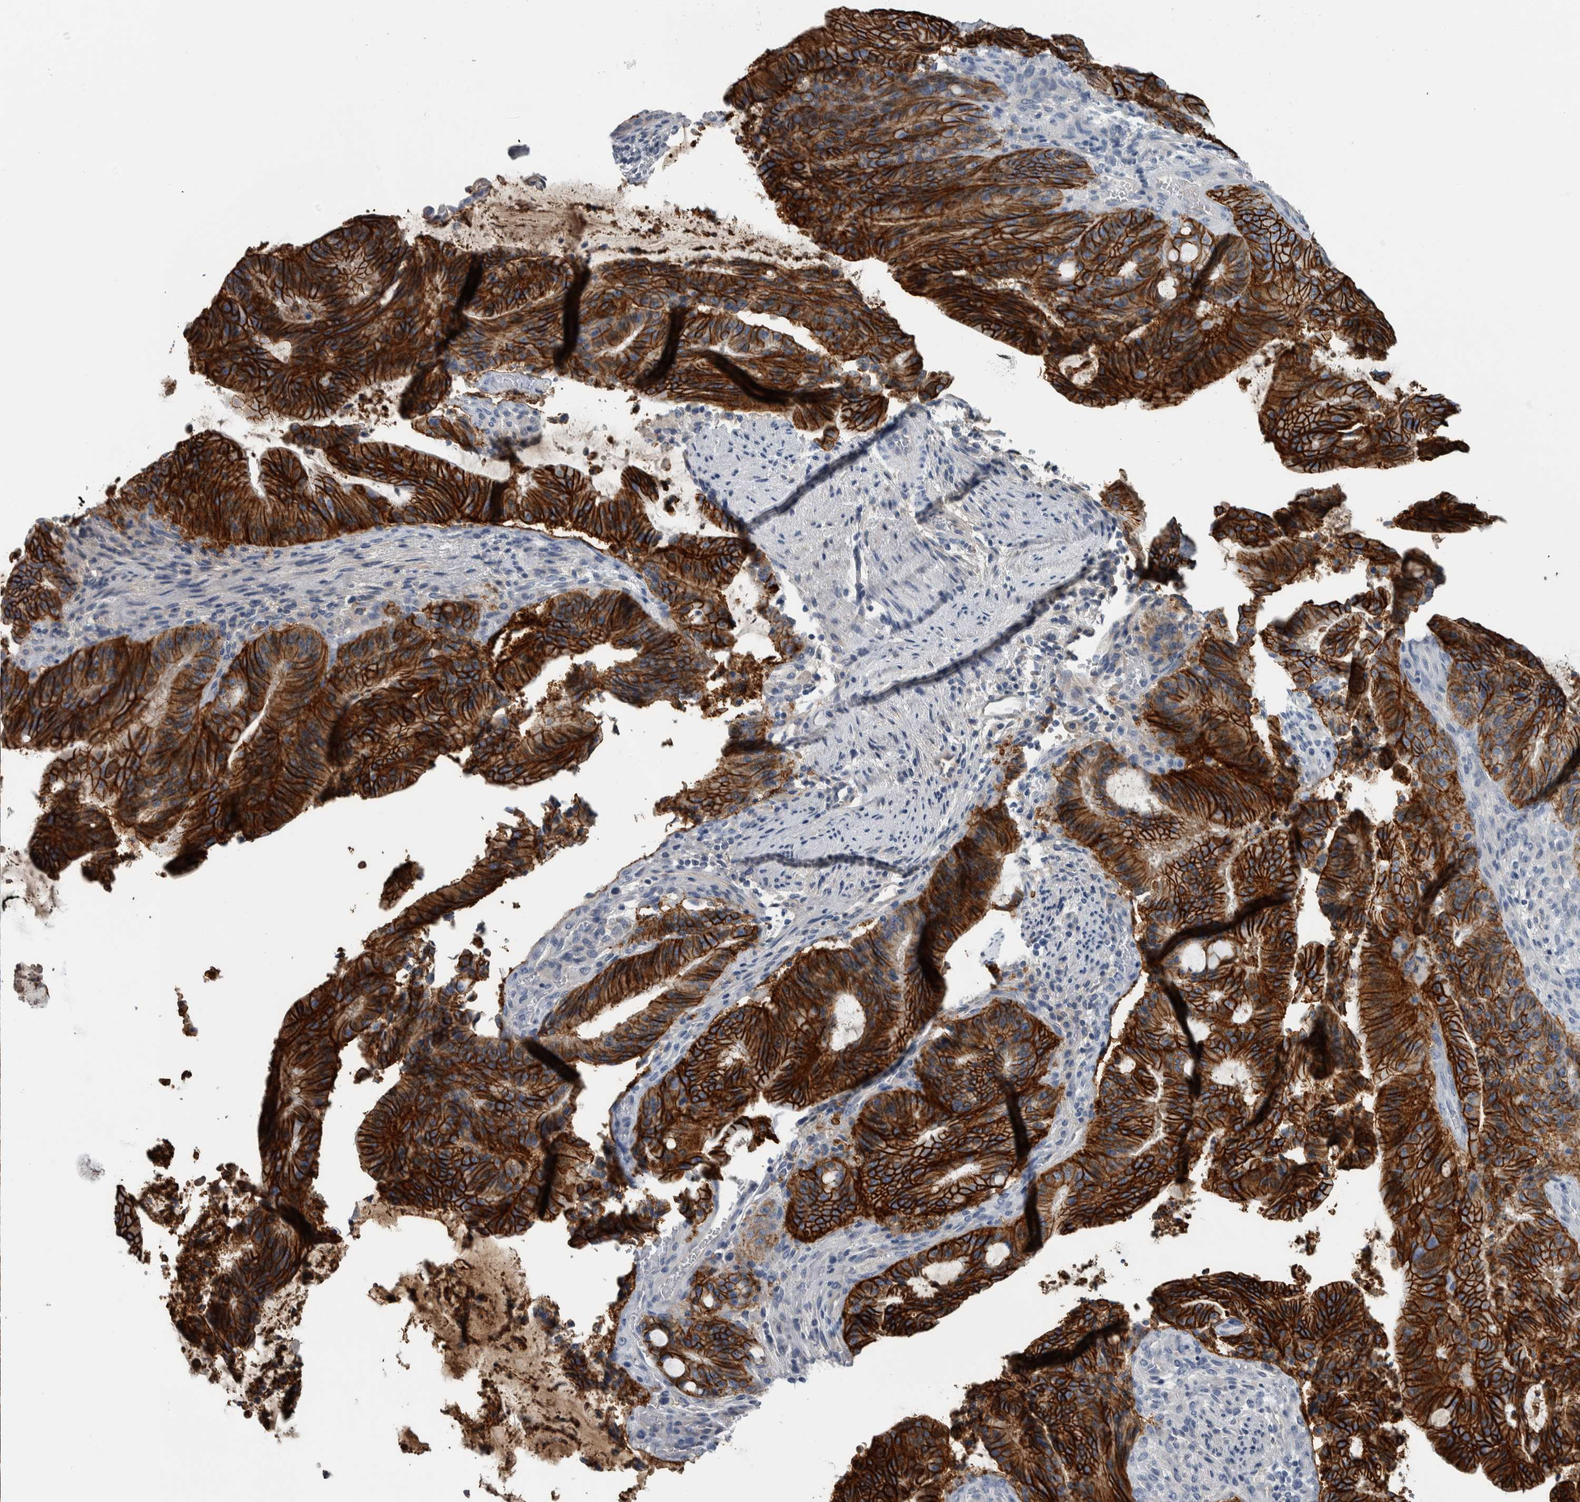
{"staining": {"intensity": "strong", "quantity": ">75%", "location": "cytoplasmic/membranous"}, "tissue": "liver cancer", "cell_type": "Tumor cells", "image_type": "cancer", "snomed": [{"axis": "morphology", "description": "Normal tissue, NOS"}, {"axis": "morphology", "description": "Cholangiocarcinoma"}, {"axis": "topography", "description": "Liver"}, {"axis": "topography", "description": "Peripheral nerve tissue"}], "caption": "Tumor cells reveal strong cytoplasmic/membranous positivity in about >75% of cells in liver cancer (cholangiocarcinoma). (DAB (3,3'-diaminobenzidine) IHC with brightfield microscopy, high magnification).", "gene": "CDH17", "patient": {"sex": "female", "age": 73}}